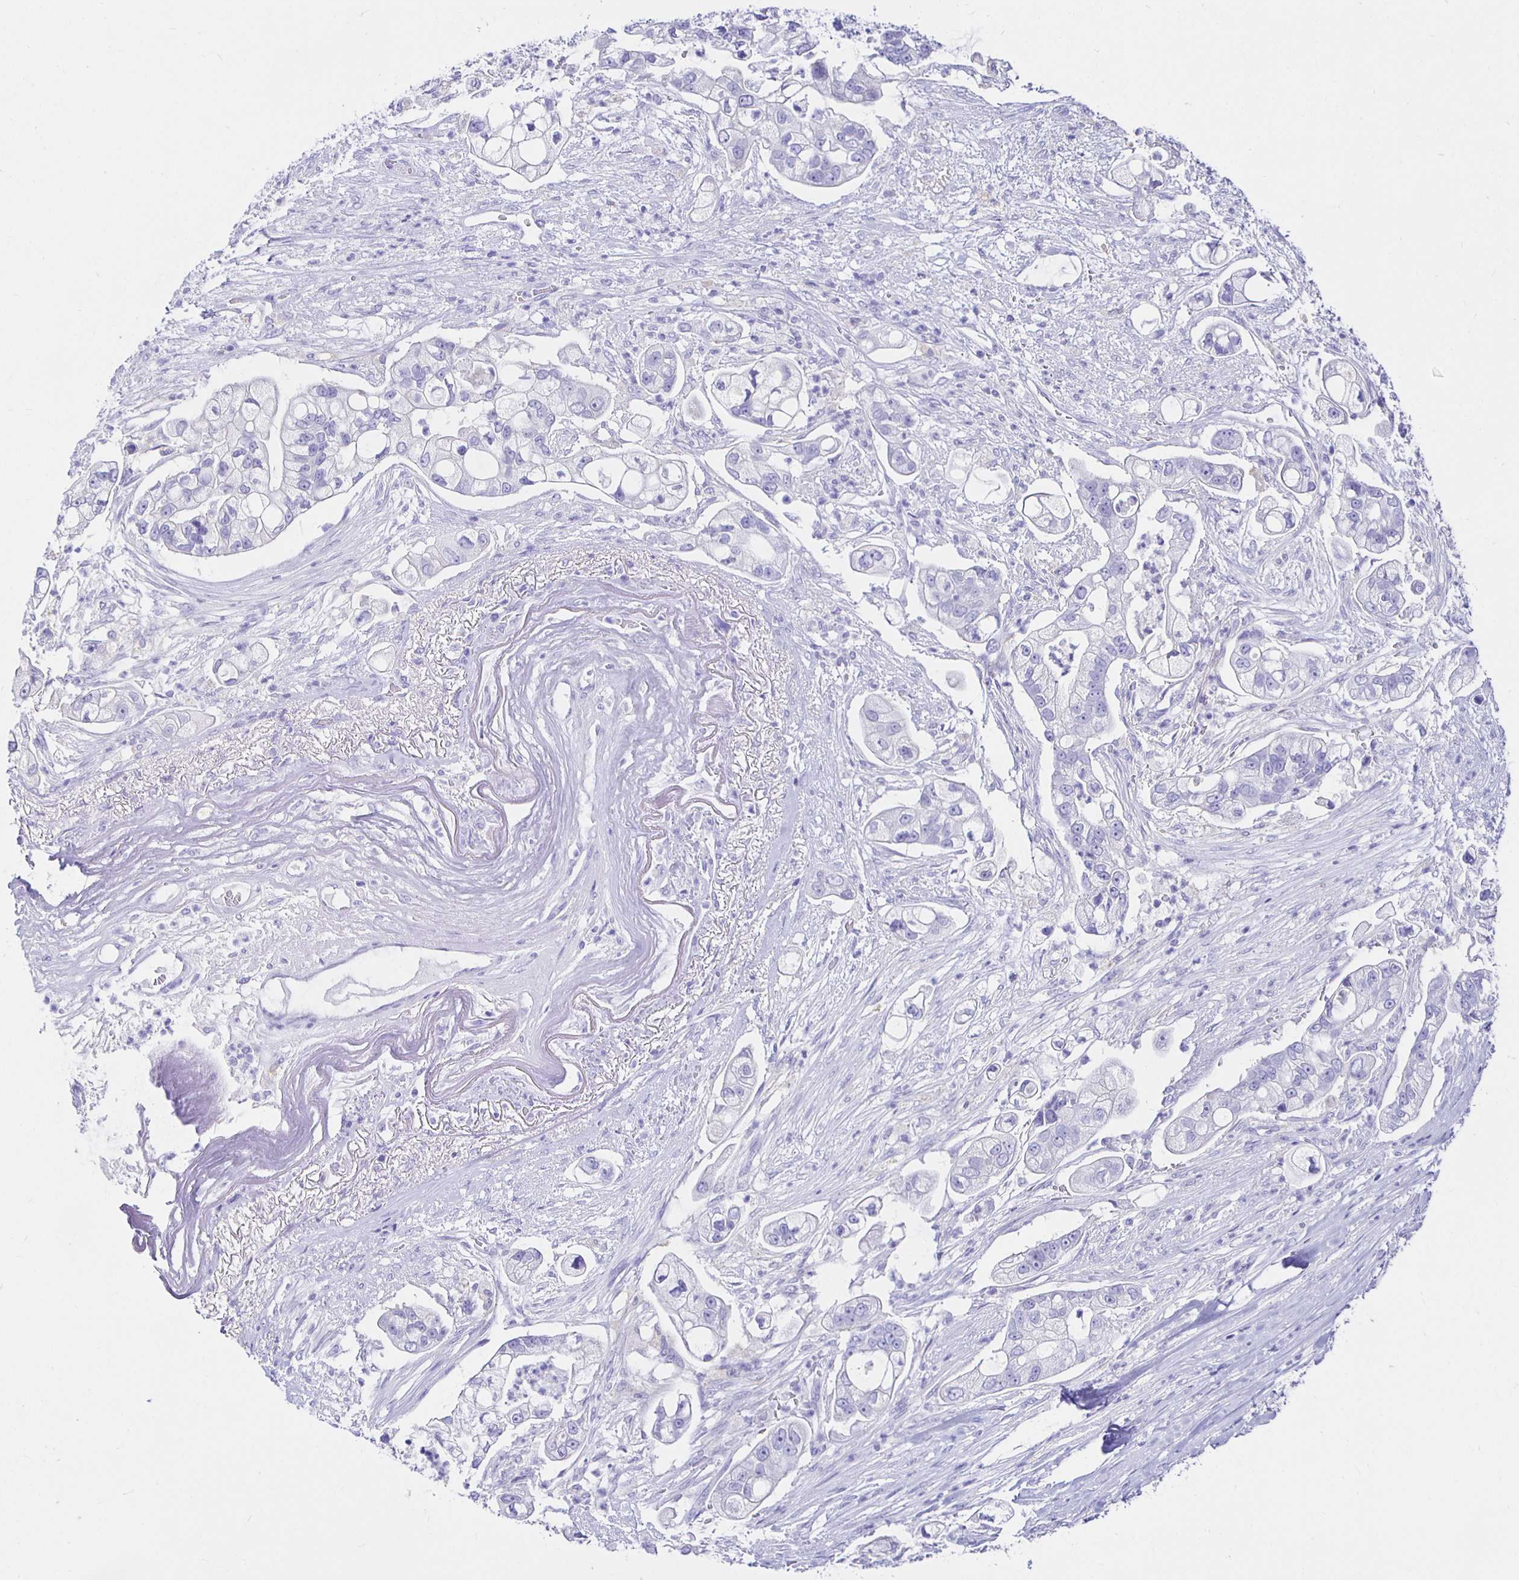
{"staining": {"intensity": "negative", "quantity": "none", "location": "none"}, "tissue": "pancreatic cancer", "cell_type": "Tumor cells", "image_type": "cancer", "snomed": [{"axis": "morphology", "description": "Adenocarcinoma, NOS"}, {"axis": "topography", "description": "Pancreas"}], "caption": "Tumor cells are negative for brown protein staining in pancreatic cancer.", "gene": "UMOD", "patient": {"sex": "female", "age": 69}}